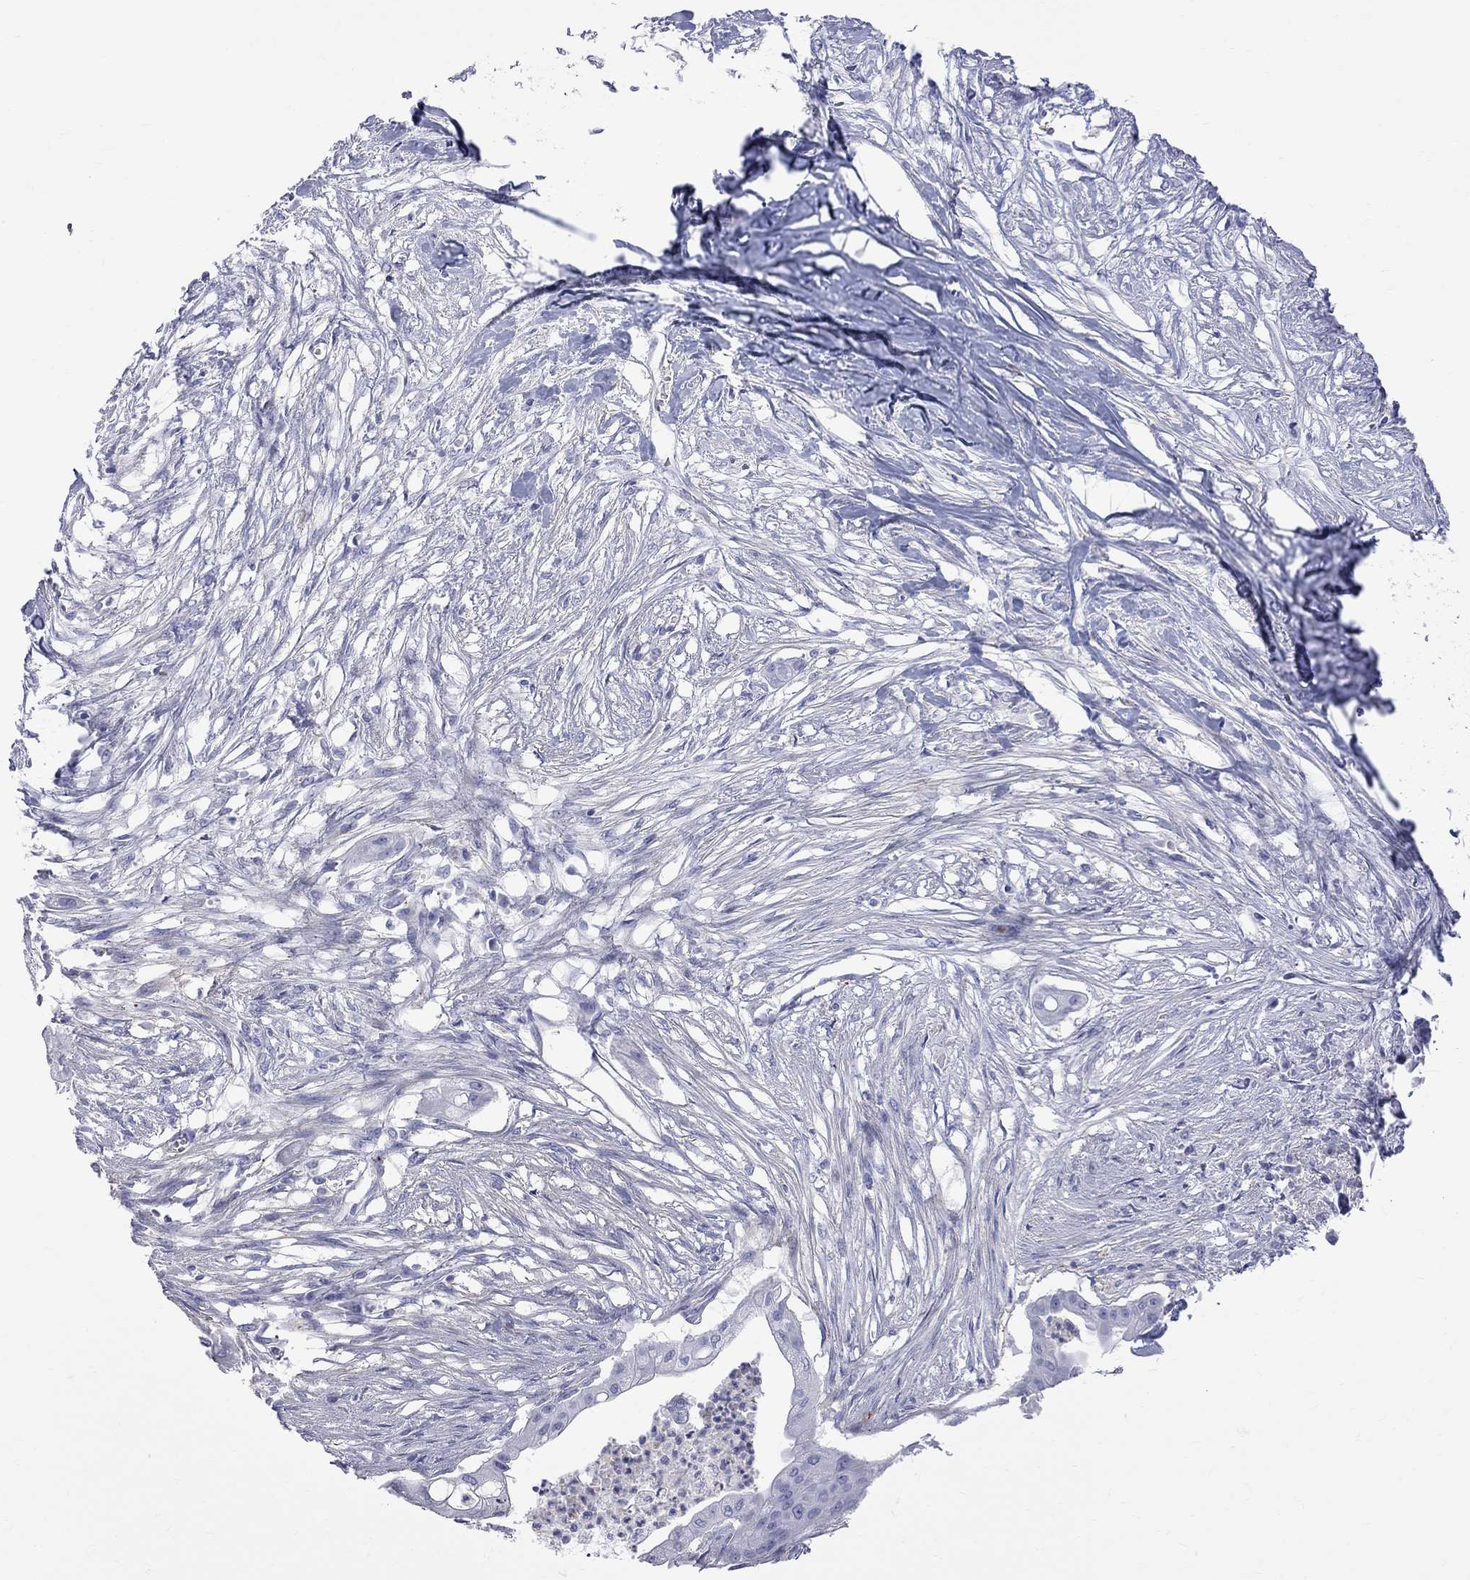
{"staining": {"intensity": "negative", "quantity": "none", "location": "none"}, "tissue": "pancreatic cancer", "cell_type": "Tumor cells", "image_type": "cancer", "snomed": [{"axis": "morphology", "description": "Normal tissue, NOS"}, {"axis": "morphology", "description": "Adenocarcinoma, NOS"}, {"axis": "topography", "description": "Pancreas"}], "caption": "Pancreatic cancer (adenocarcinoma) was stained to show a protein in brown. There is no significant positivity in tumor cells.", "gene": "S100A3", "patient": {"sex": "female", "age": 58}}